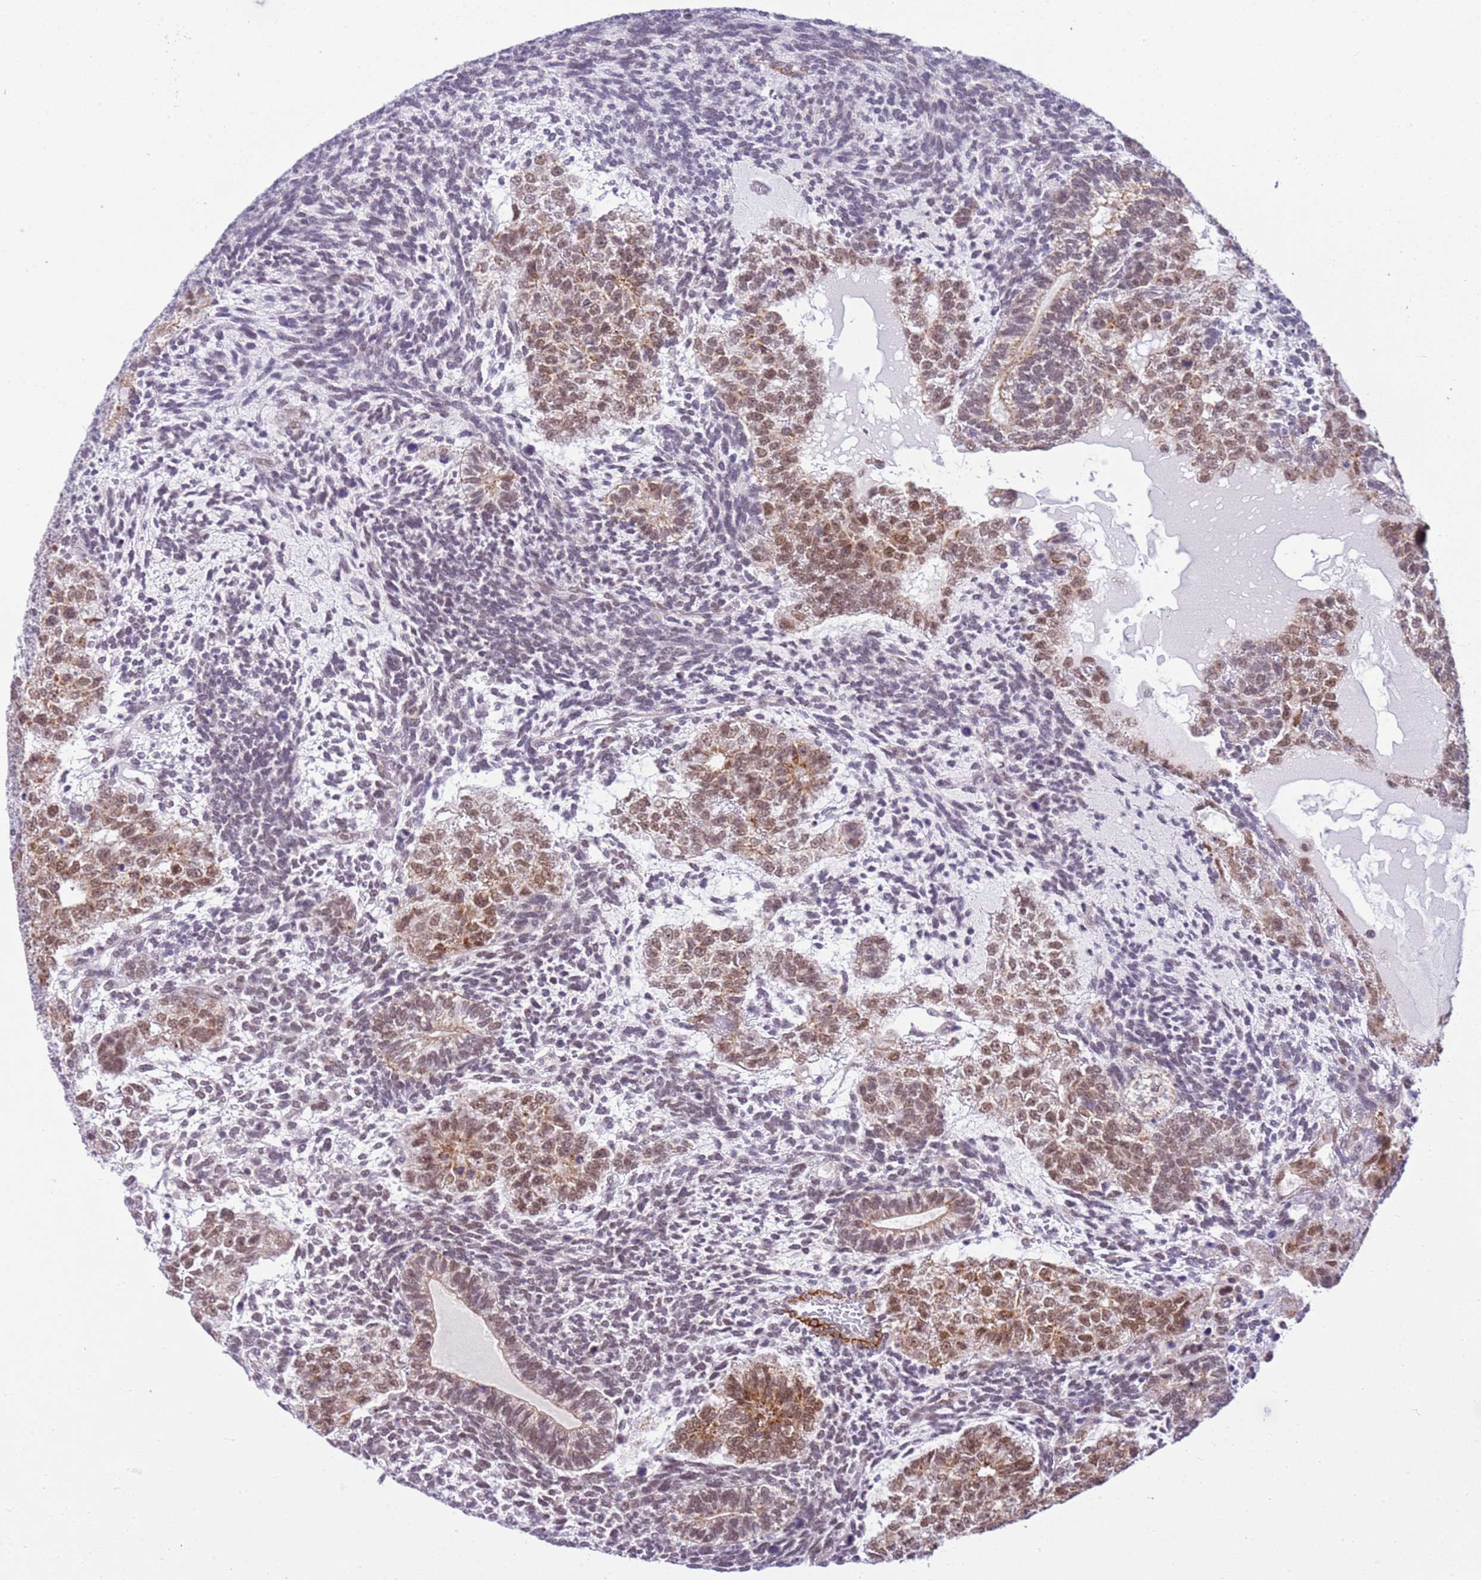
{"staining": {"intensity": "moderate", "quantity": ">75%", "location": "cytoplasmic/membranous,nuclear"}, "tissue": "testis cancer", "cell_type": "Tumor cells", "image_type": "cancer", "snomed": [{"axis": "morphology", "description": "Carcinoma, Embryonal, NOS"}, {"axis": "topography", "description": "Testis"}], "caption": "Embryonal carcinoma (testis) stained with a brown dye exhibits moderate cytoplasmic/membranous and nuclear positive positivity in approximately >75% of tumor cells.", "gene": "SMIM4", "patient": {"sex": "male", "age": 23}}